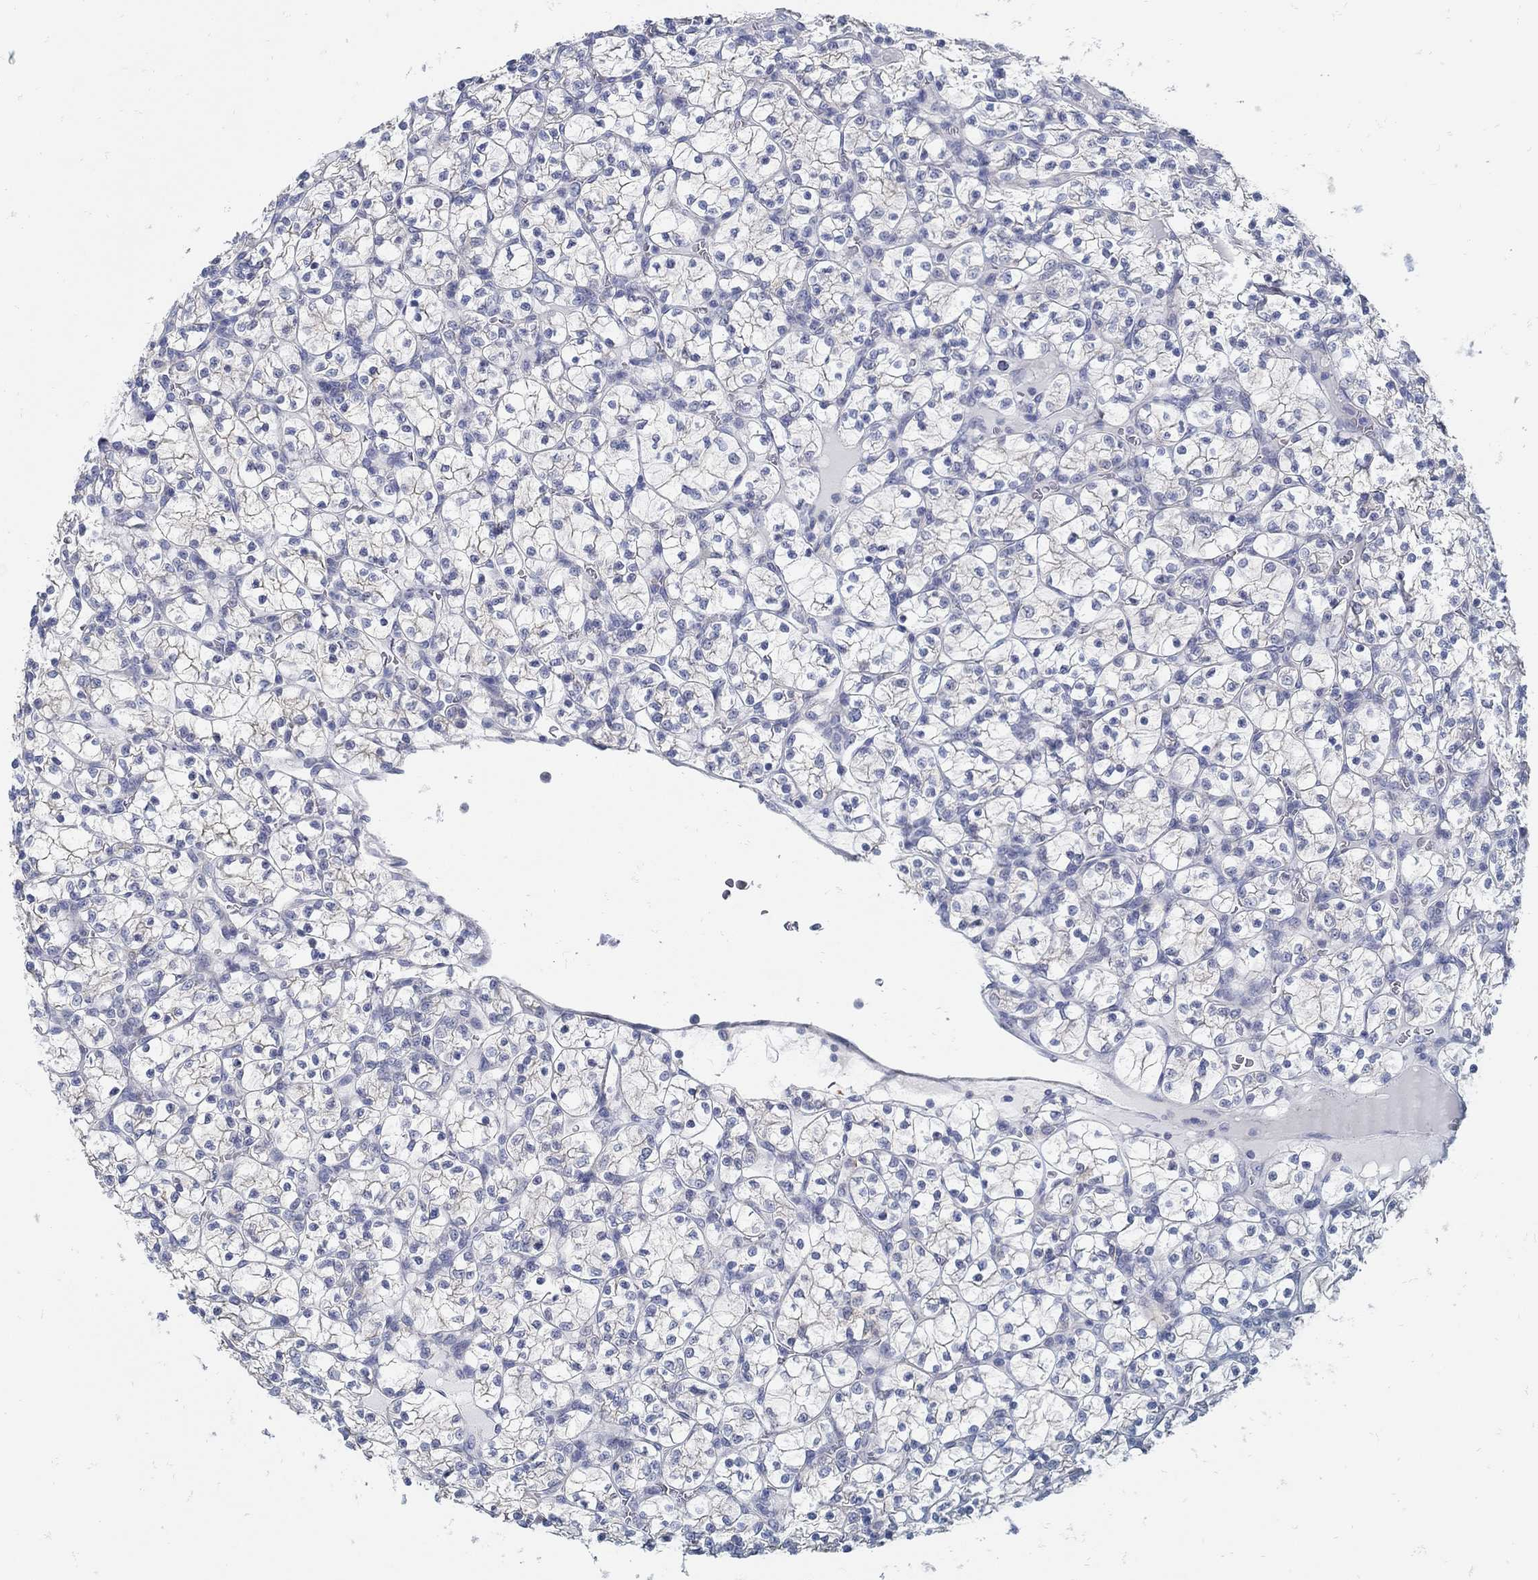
{"staining": {"intensity": "negative", "quantity": "none", "location": "none"}, "tissue": "renal cancer", "cell_type": "Tumor cells", "image_type": "cancer", "snomed": [{"axis": "morphology", "description": "Adenocarcinoma, NOS"}, {"axis": "topography", "description": "Kidney"}], "caption": "Protein analysis of adenocarcinoma (renal) reveals no significant staining in tumor cells.", "gene": "ZFAND4", "patient": {"sex": "female", "age": 89}}